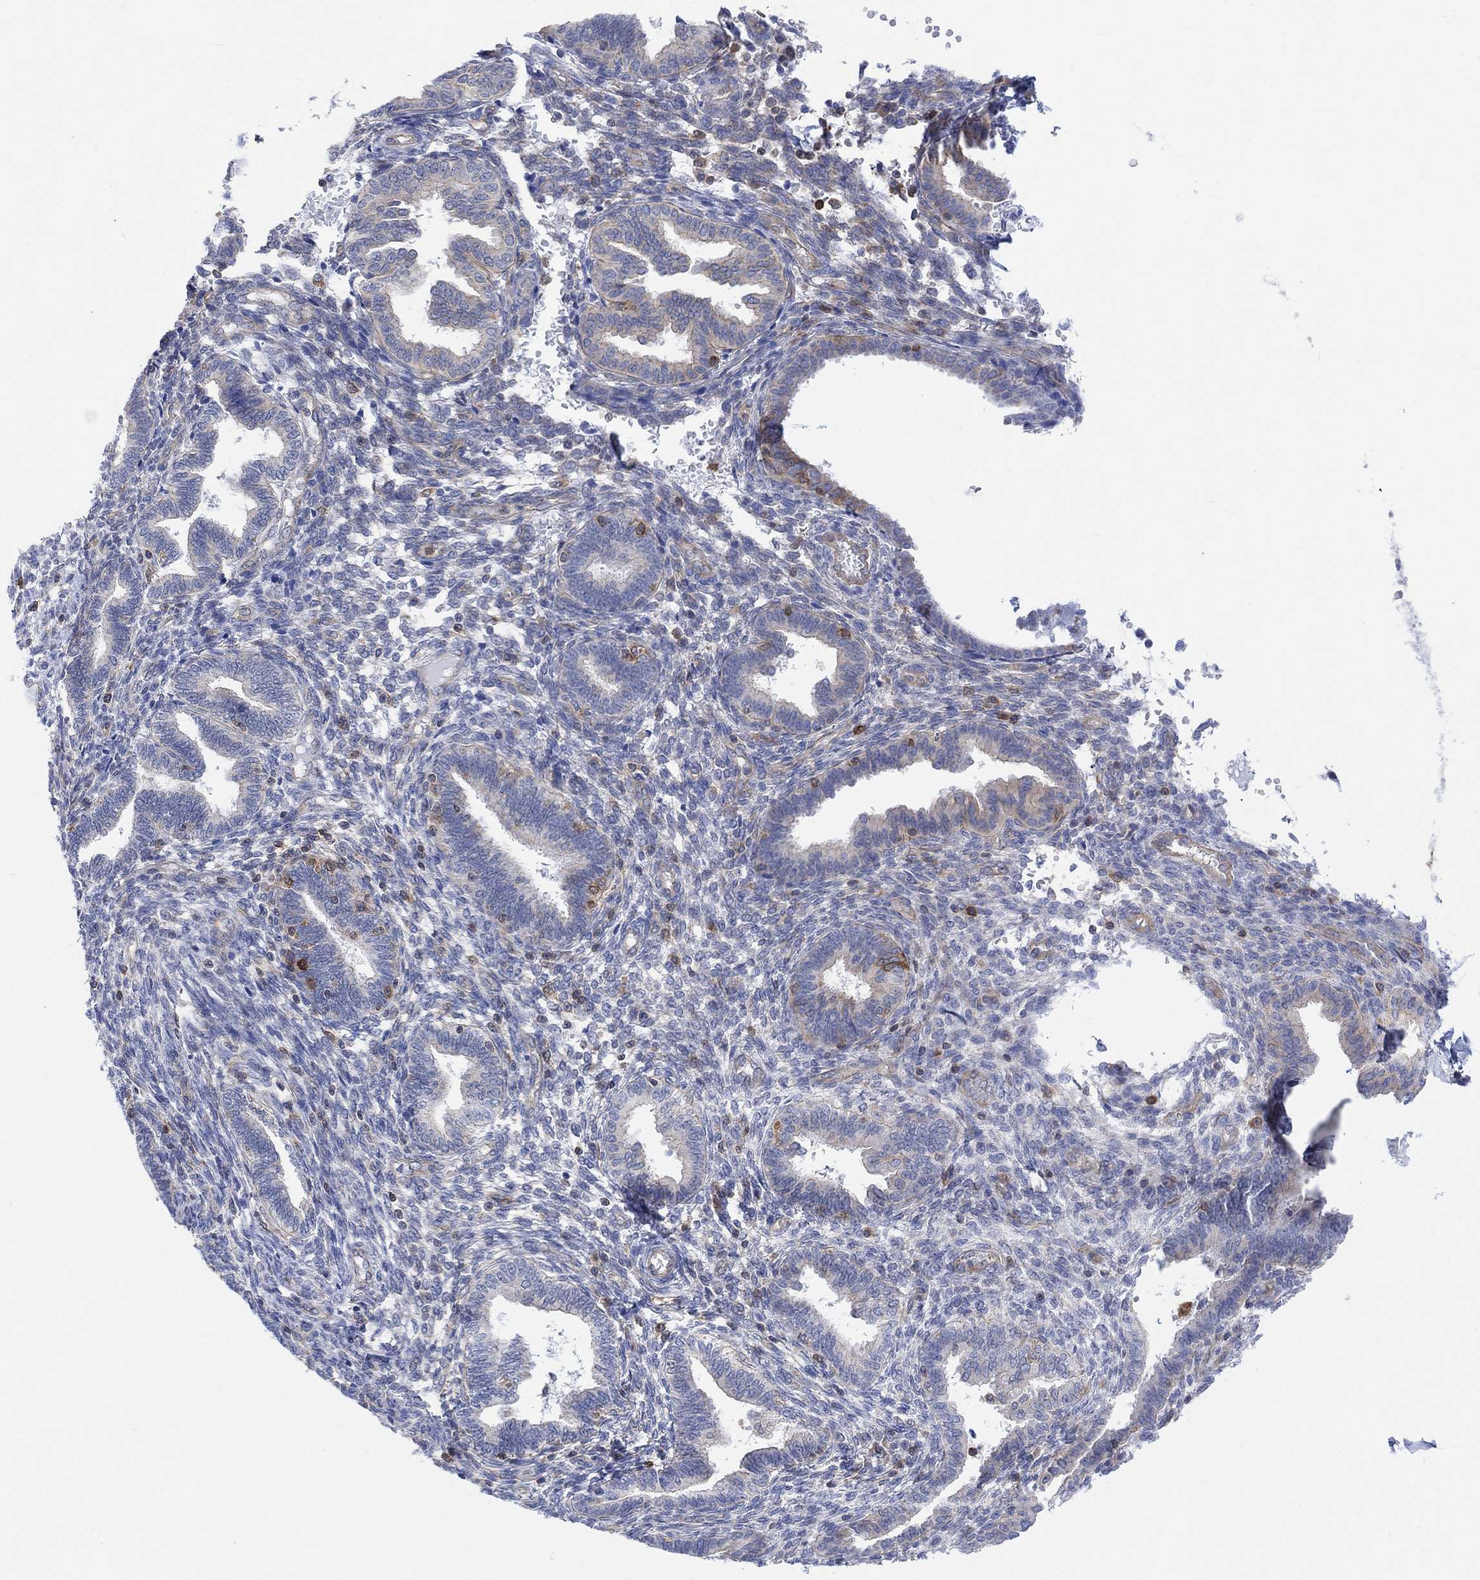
{"staining": {"intensity": "negative", "quantity": "none", "location": "none"}, "tissue": "endometrium", "cell_type": "Cells in endometrial stroma", "image_type": "normal", "snomed": [{"axis": "morphology", "description": "Normal tissue, NOS"}, {"axis": "topography", "description": "Endometrium"}], "caption": "Cells in endometrial stroma show no significant positivity in unremarkable endometrium.", "gene": "GBP5", "patient": {"sex": "female", "age": 42}}